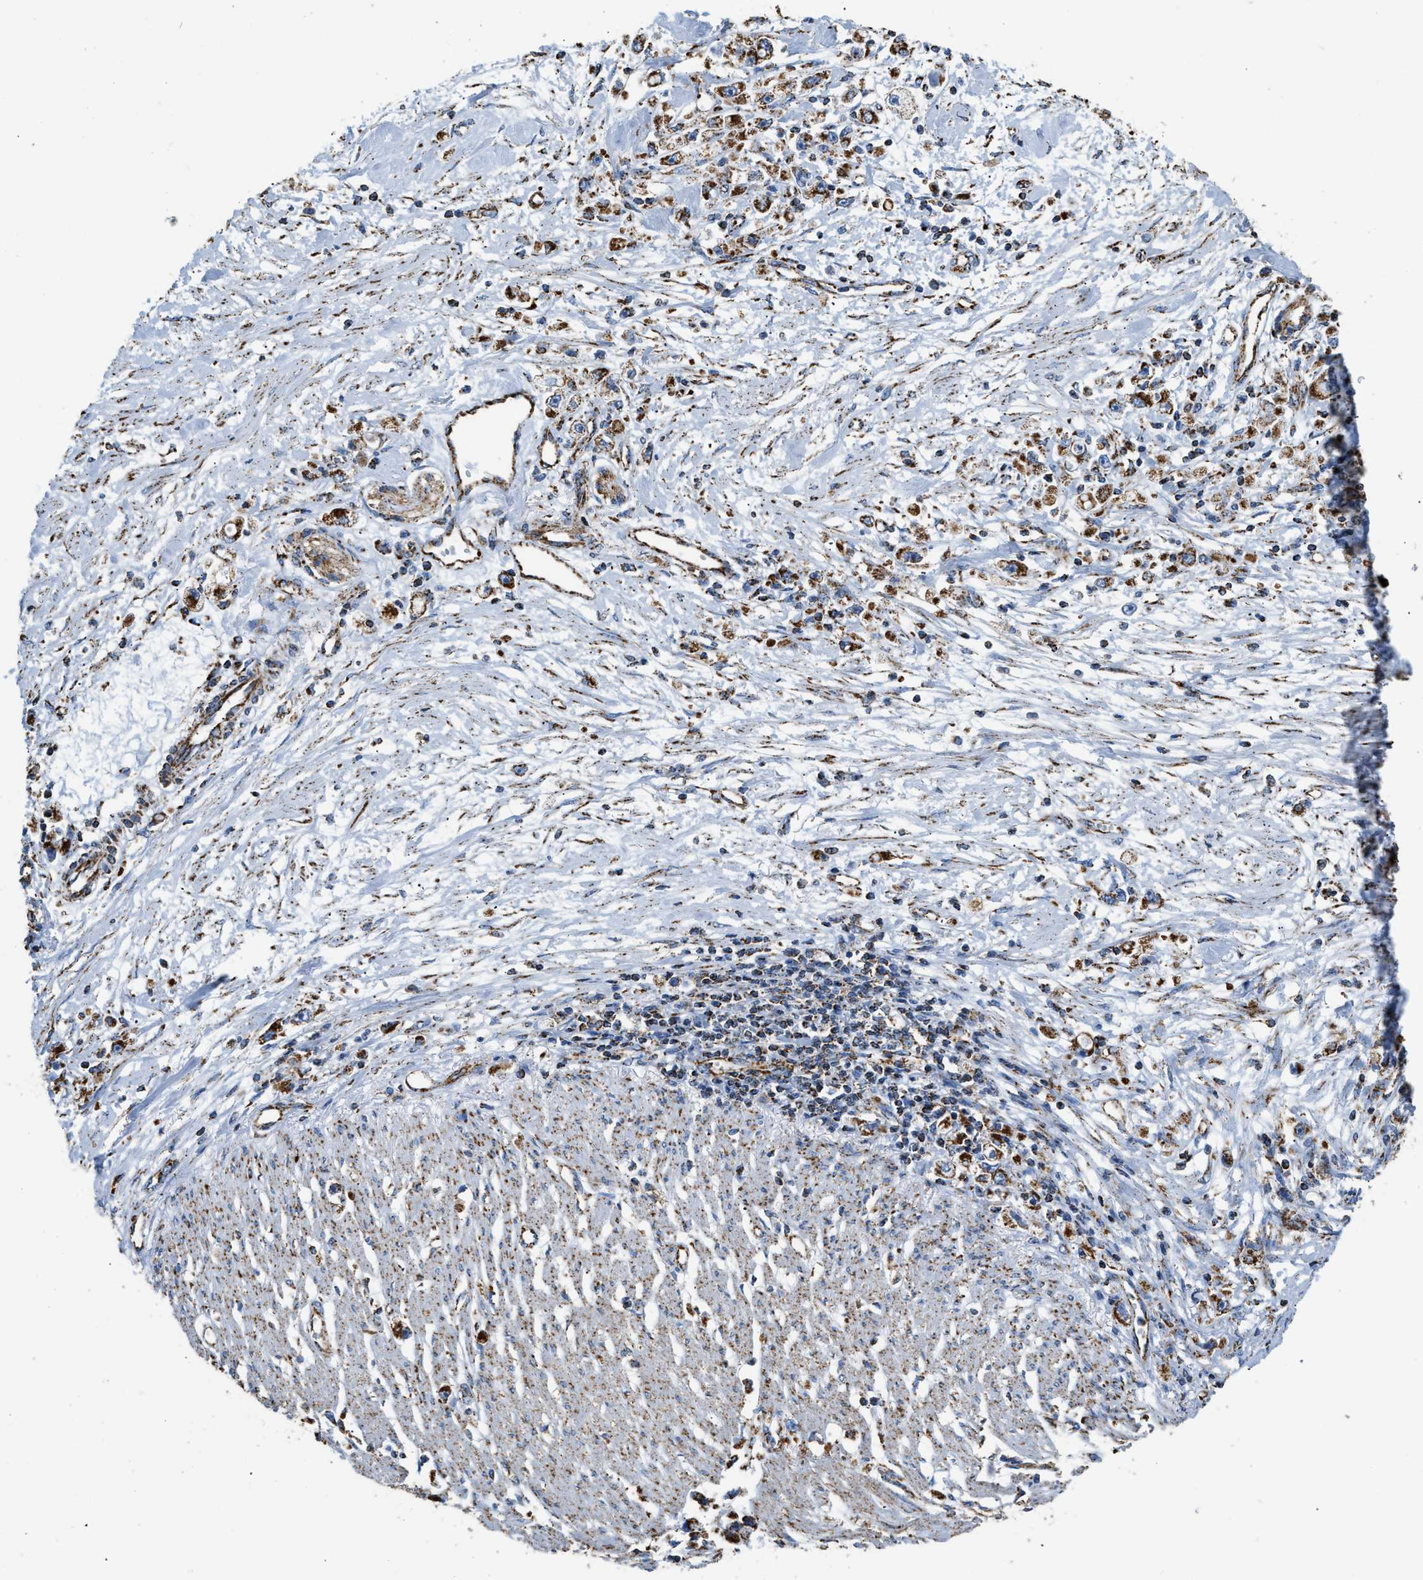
{"staining": {"intensity": "moderate", "quantity": ">75%", "location": "cytoplasmic/membranous"}, "tissue": "stomach cancer", "cell_type": "Tumor cells", "image_type": "cancer", "snomed": [{"axis": "morphology", "description": "Adenocarcinoma, NOS"}, {"axis": "topography", "description": "Stomach"}], "caption": "Immunohistochemistry (IHC) (DAB (3,3'-diaminobenzidine)) staining of stomach cancer (adenocarcinoma) shows moderate cytoplasmic/membranous protein staining in approximately >75% of tumor cells.", "gene": "IRX6", "patient": {"sex": "female", "age": 59}}